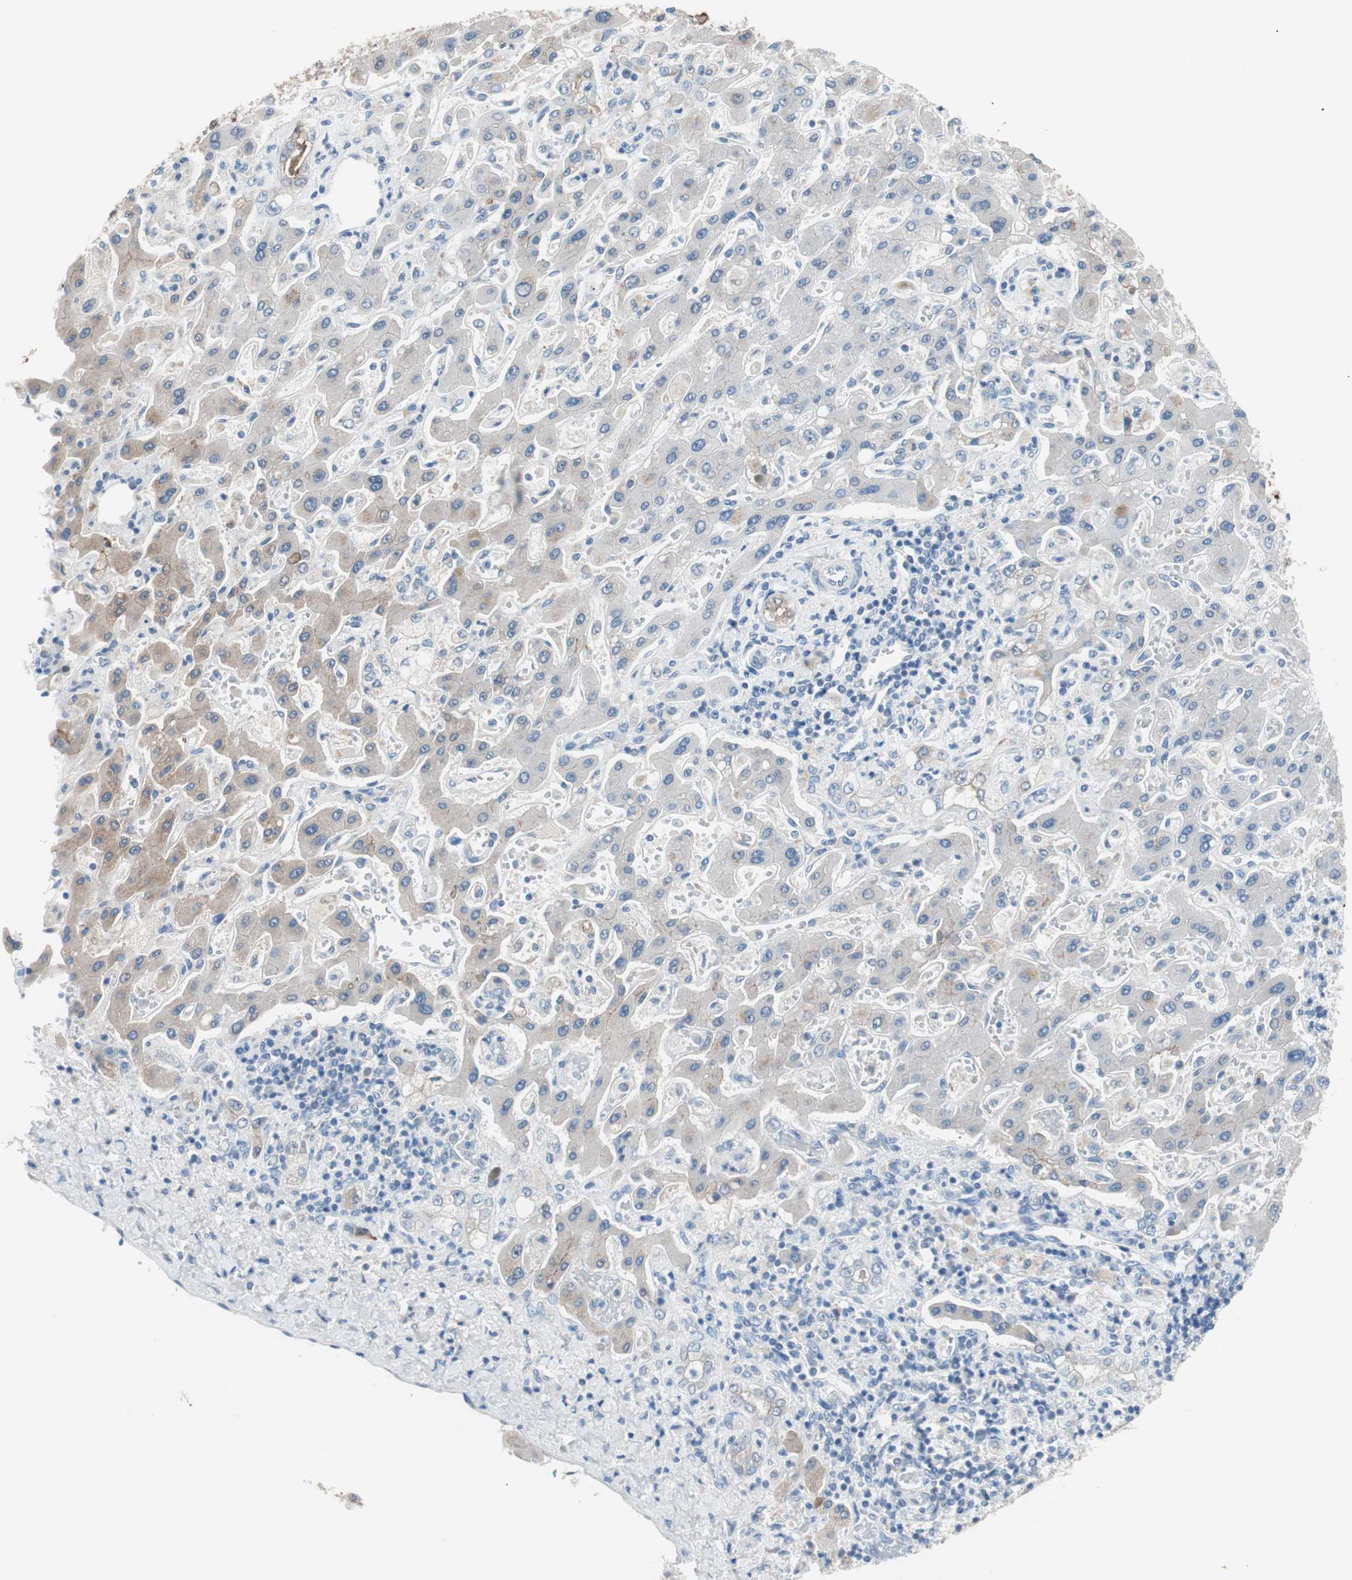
{"staining": {"intensity": "weak", "quantity": "25%-75%", "location": "cytoplasmic/membranous"}, "tissue": "liver cancer", "cell_type": "Tumor cells", "image_type": "cancer", "snomed": [{"axis": "morphology", "description": "Cholangiocarcinoma"}, {"axis": "topography", "description": "Liver"}], "caption": "This is a histology image of immunohistochemistry (IHC) staining of liver cancer, which shows weak staining in the cytoplasmic/membranous of tumor cells.", "gene": "VIL1", "patient": {"sex": "male", "age": 50}}